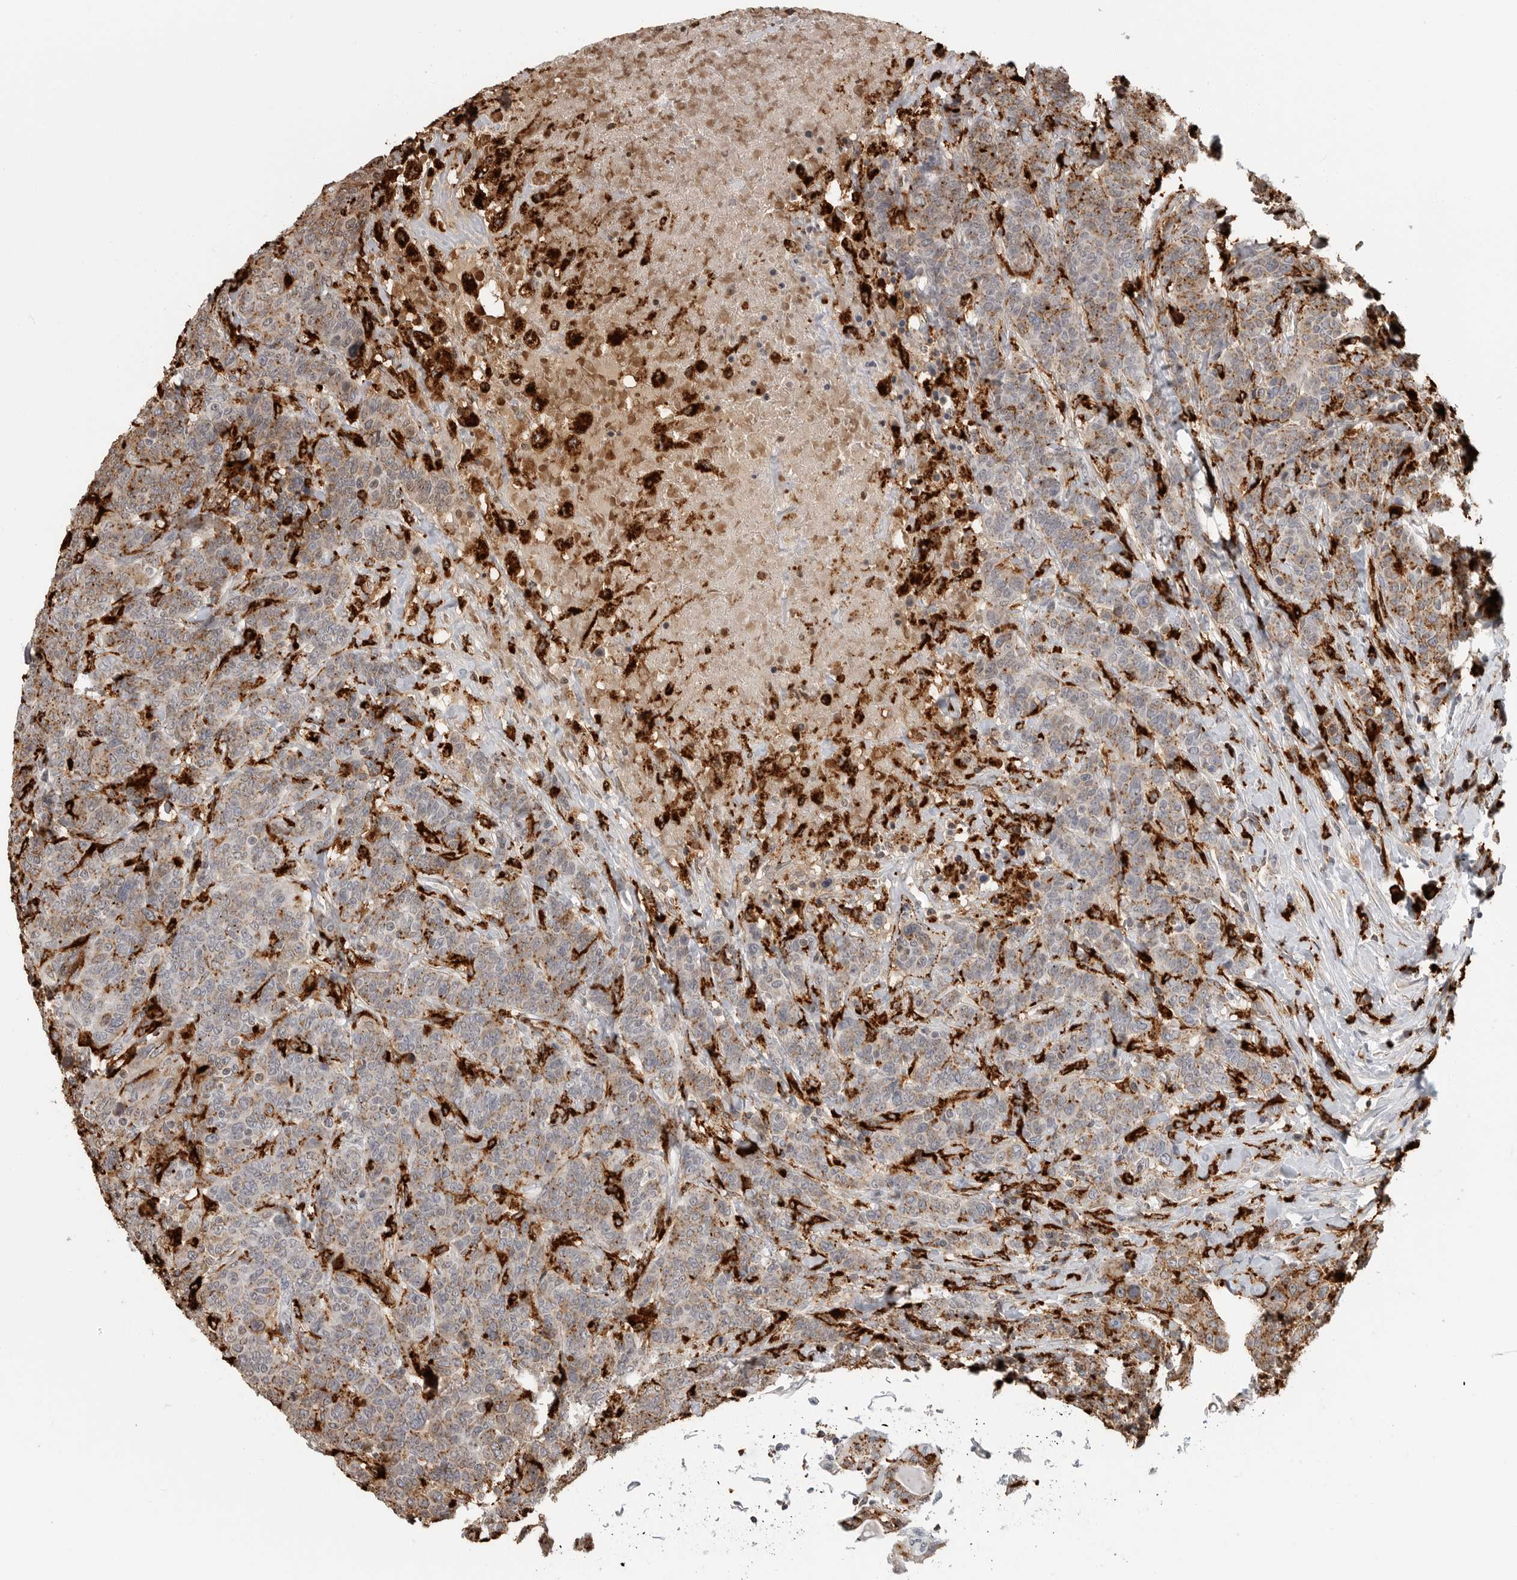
{"staining": {"intensity": "moderate", "quantity": "25%-75%", "location": "cytoplasmic/membranous"}, "tissue": "breast cancer", "cell_type": "Tumor cells", "image_type": "cancer", "snomed": [{"axis": "morphology", "description": "Duct carcinoma"}, {"axis": "topography", "description": "Breast"}], "caption": "Moderate cytoplasmic/membranous positivity for a protein is identified in approximately 25%-75% of tumor cells of breast infiltrating ductal carcinoma using IHC.", "gene": "IFI30", "patient": {"sex": "female", "age": 37}}